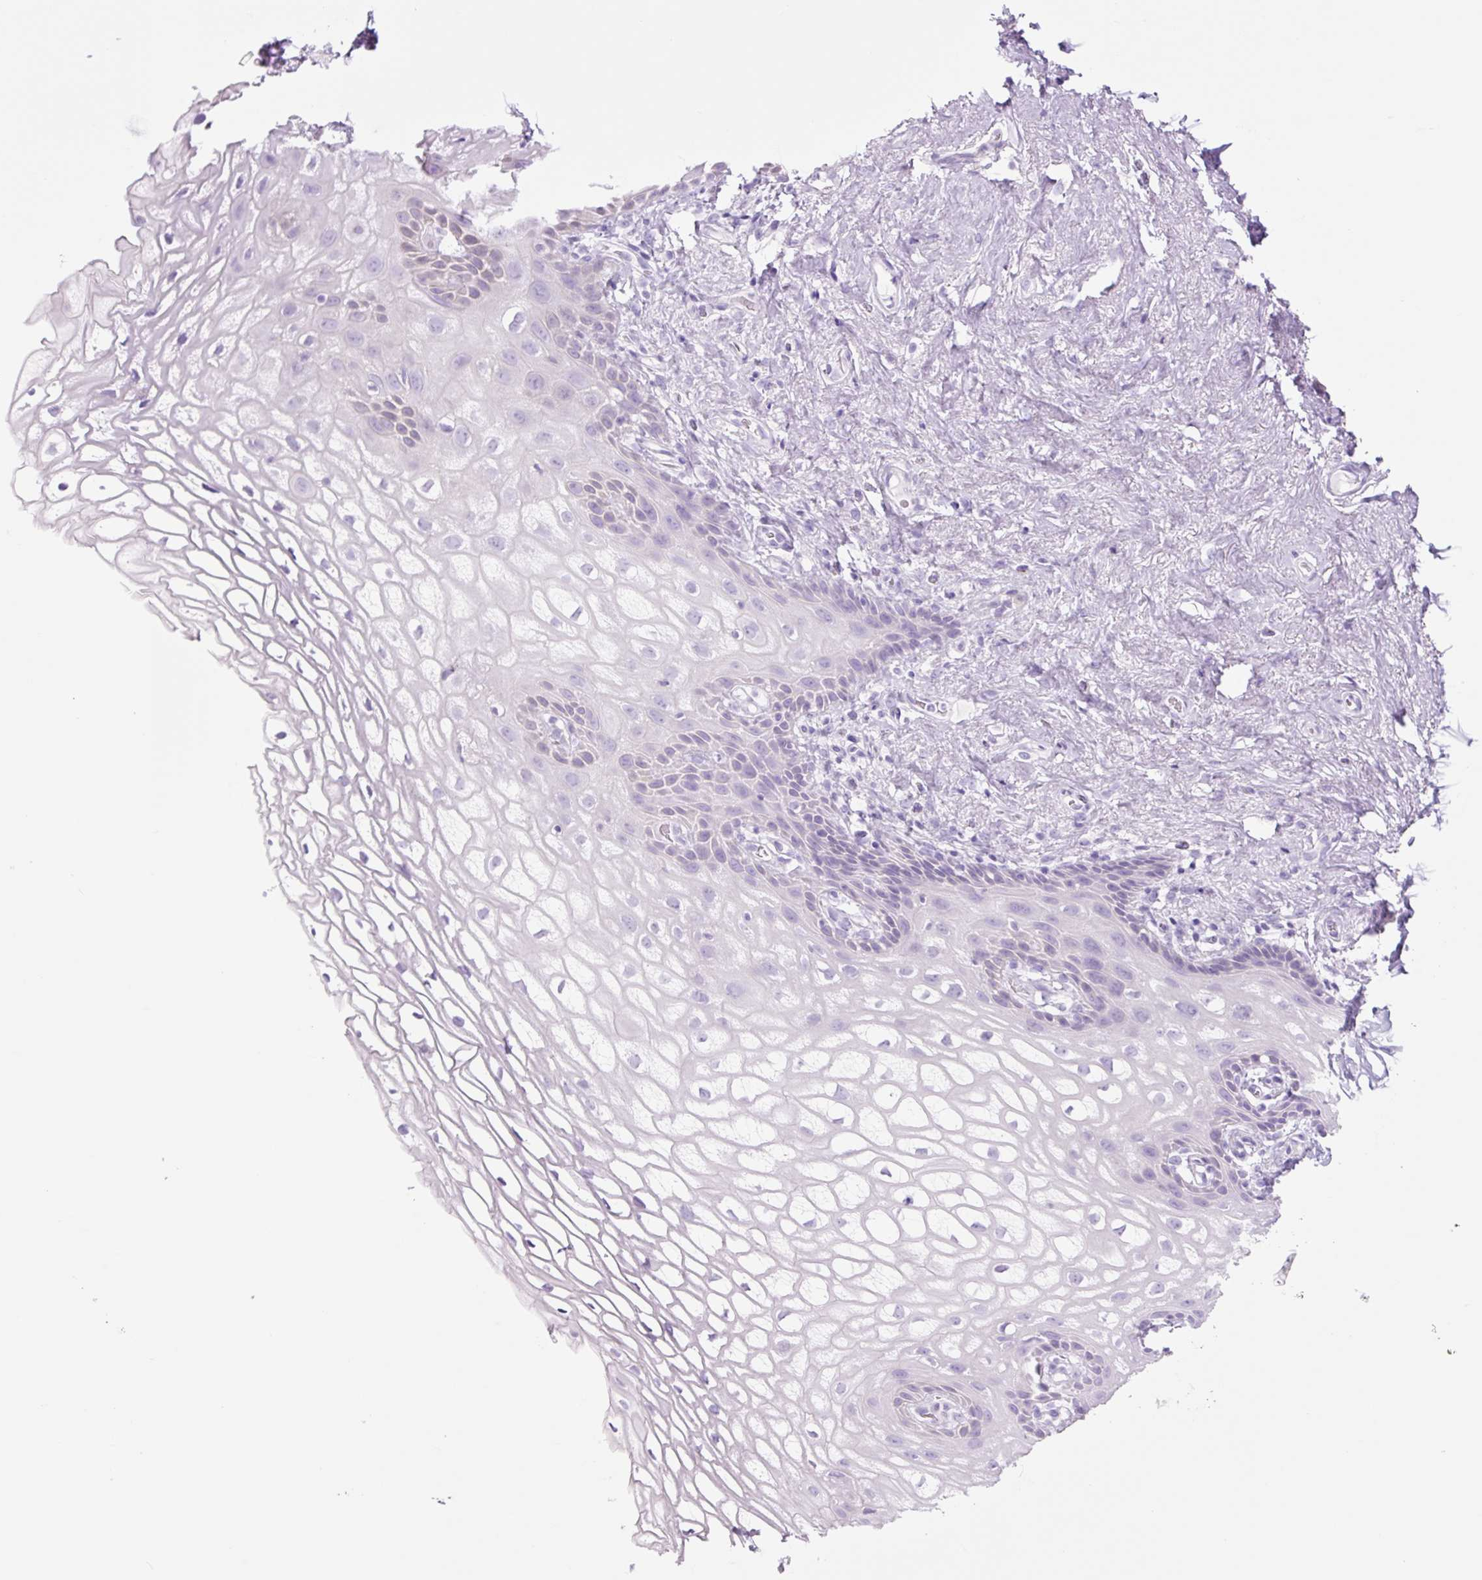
{"staining": {"intensity": "negative", "quantity": "none", "location": "none"}, "tissue": "vagina", "cell_type": "Squamous epithelial cells", "image_type": "normal", "snomed": [{"axis": "morphology", "description": "Normal tissue, NOS"}, {"axis": "morphology", "description": "Adenocarcinoma, NOS"}, {"axis": "topography", "description": "Rectum"}, {"axis": "topography", "description": "Vagina"}, {"axis": "topography", "description": "Peripheral nerve tissue"}], "caption": "Immunohistochemistry (IHC) photomicrograph of benign vagina: vagina stained with DAB (3,3'-diaminobenzidine) shows no significant protein positivity in squamous epithelial cells. Nuclei are stained in blue.", "gene": "TFF2", "patient": {"sex": "female", "age": 71}}